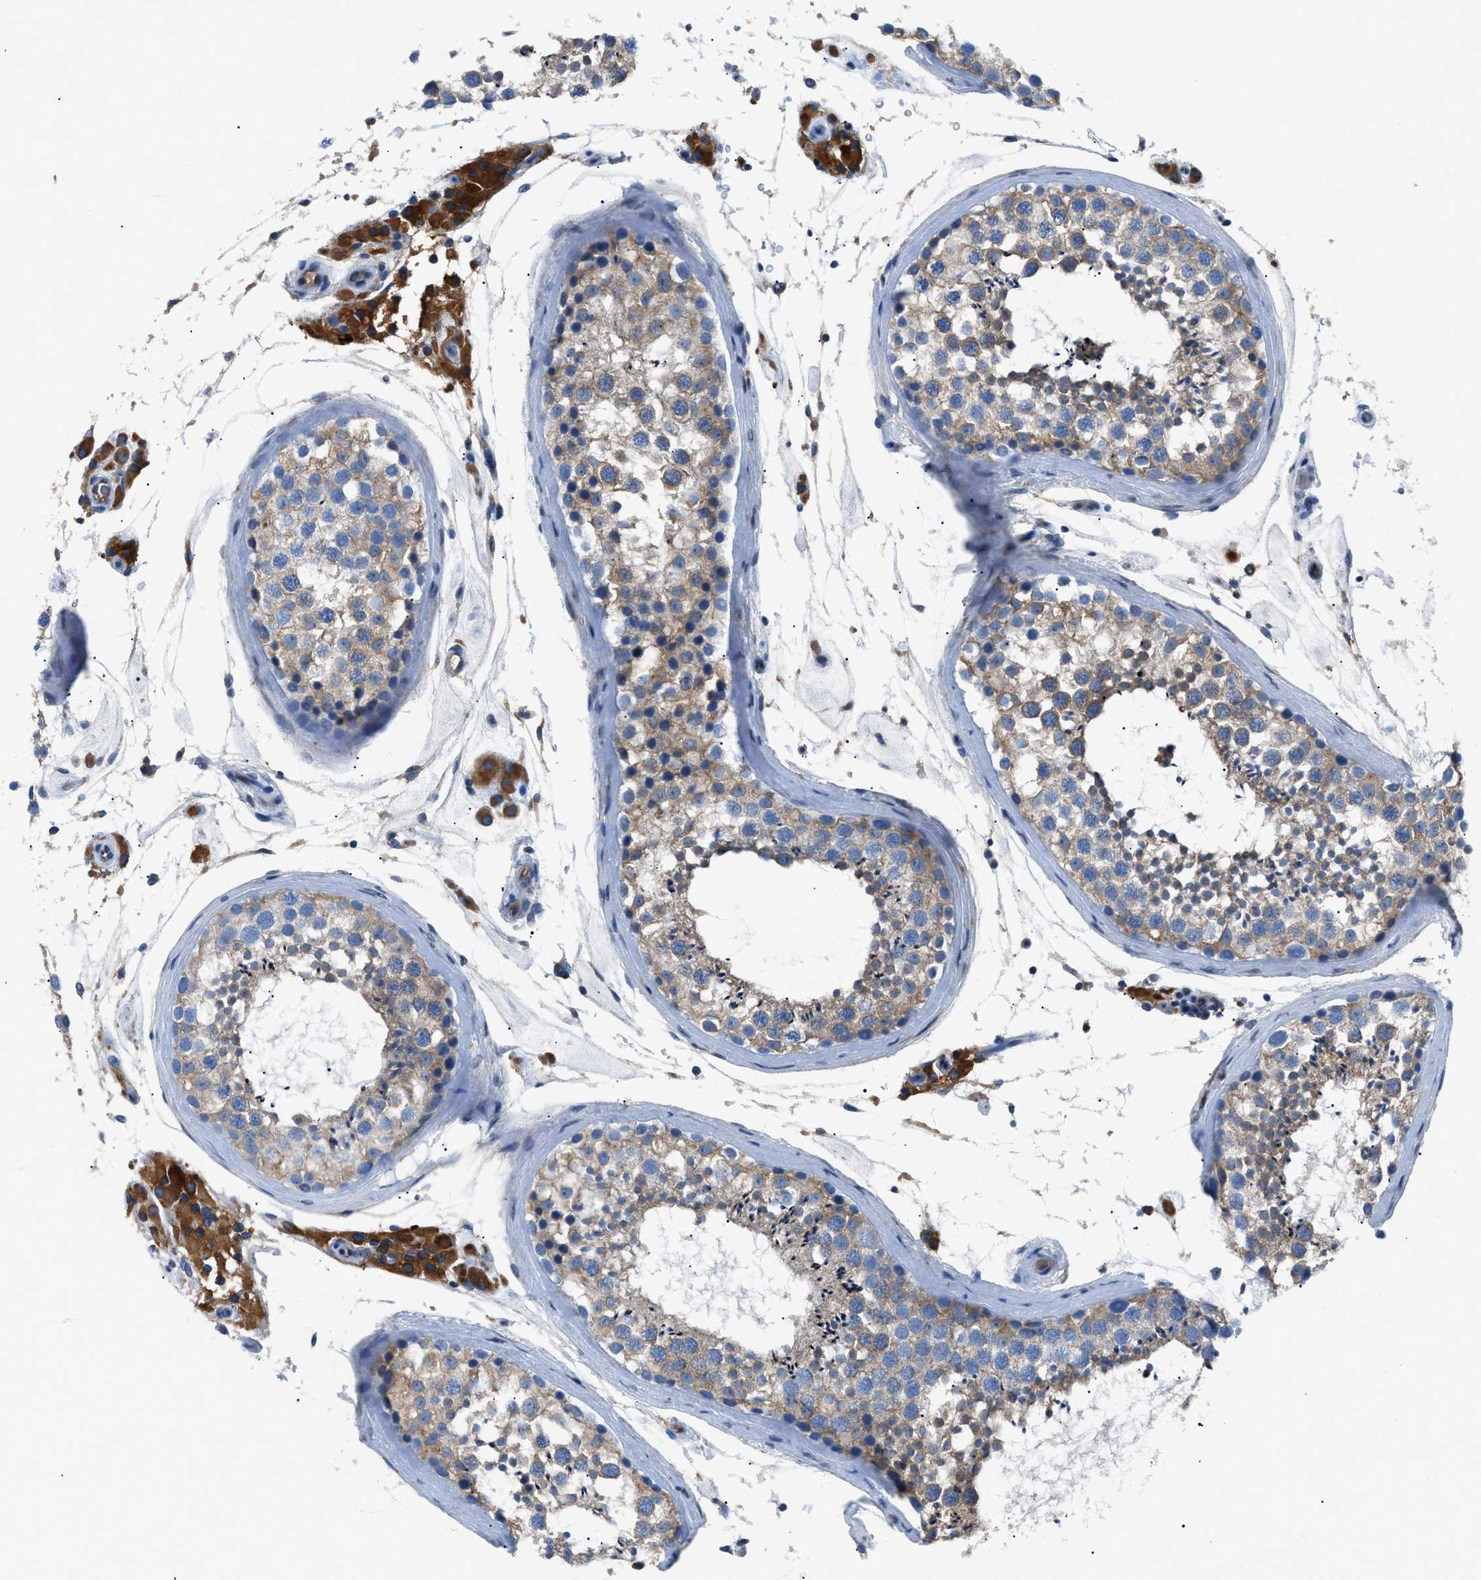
{"staining": {"intensity": "moderate", "quantity": ">75%", "location": "cytoplasmic/membranous"}, "tissue": "testis", "cell_type": "Cells in seminiferous ducts", "image_type": "normal", "snomed": [{"axis": "morphology", "description": "Normal tissue, NOS"}, {"axis": "topography", "description": "Testis"}], "caption": "Cells in seminiferous ducts show medium levels of moderate cytoplasmic/membranous staining in about >75% of cells in unremarkable testis.", "gene": "ZDHHC24", "patient": {"sex": "male", "age": 46}}